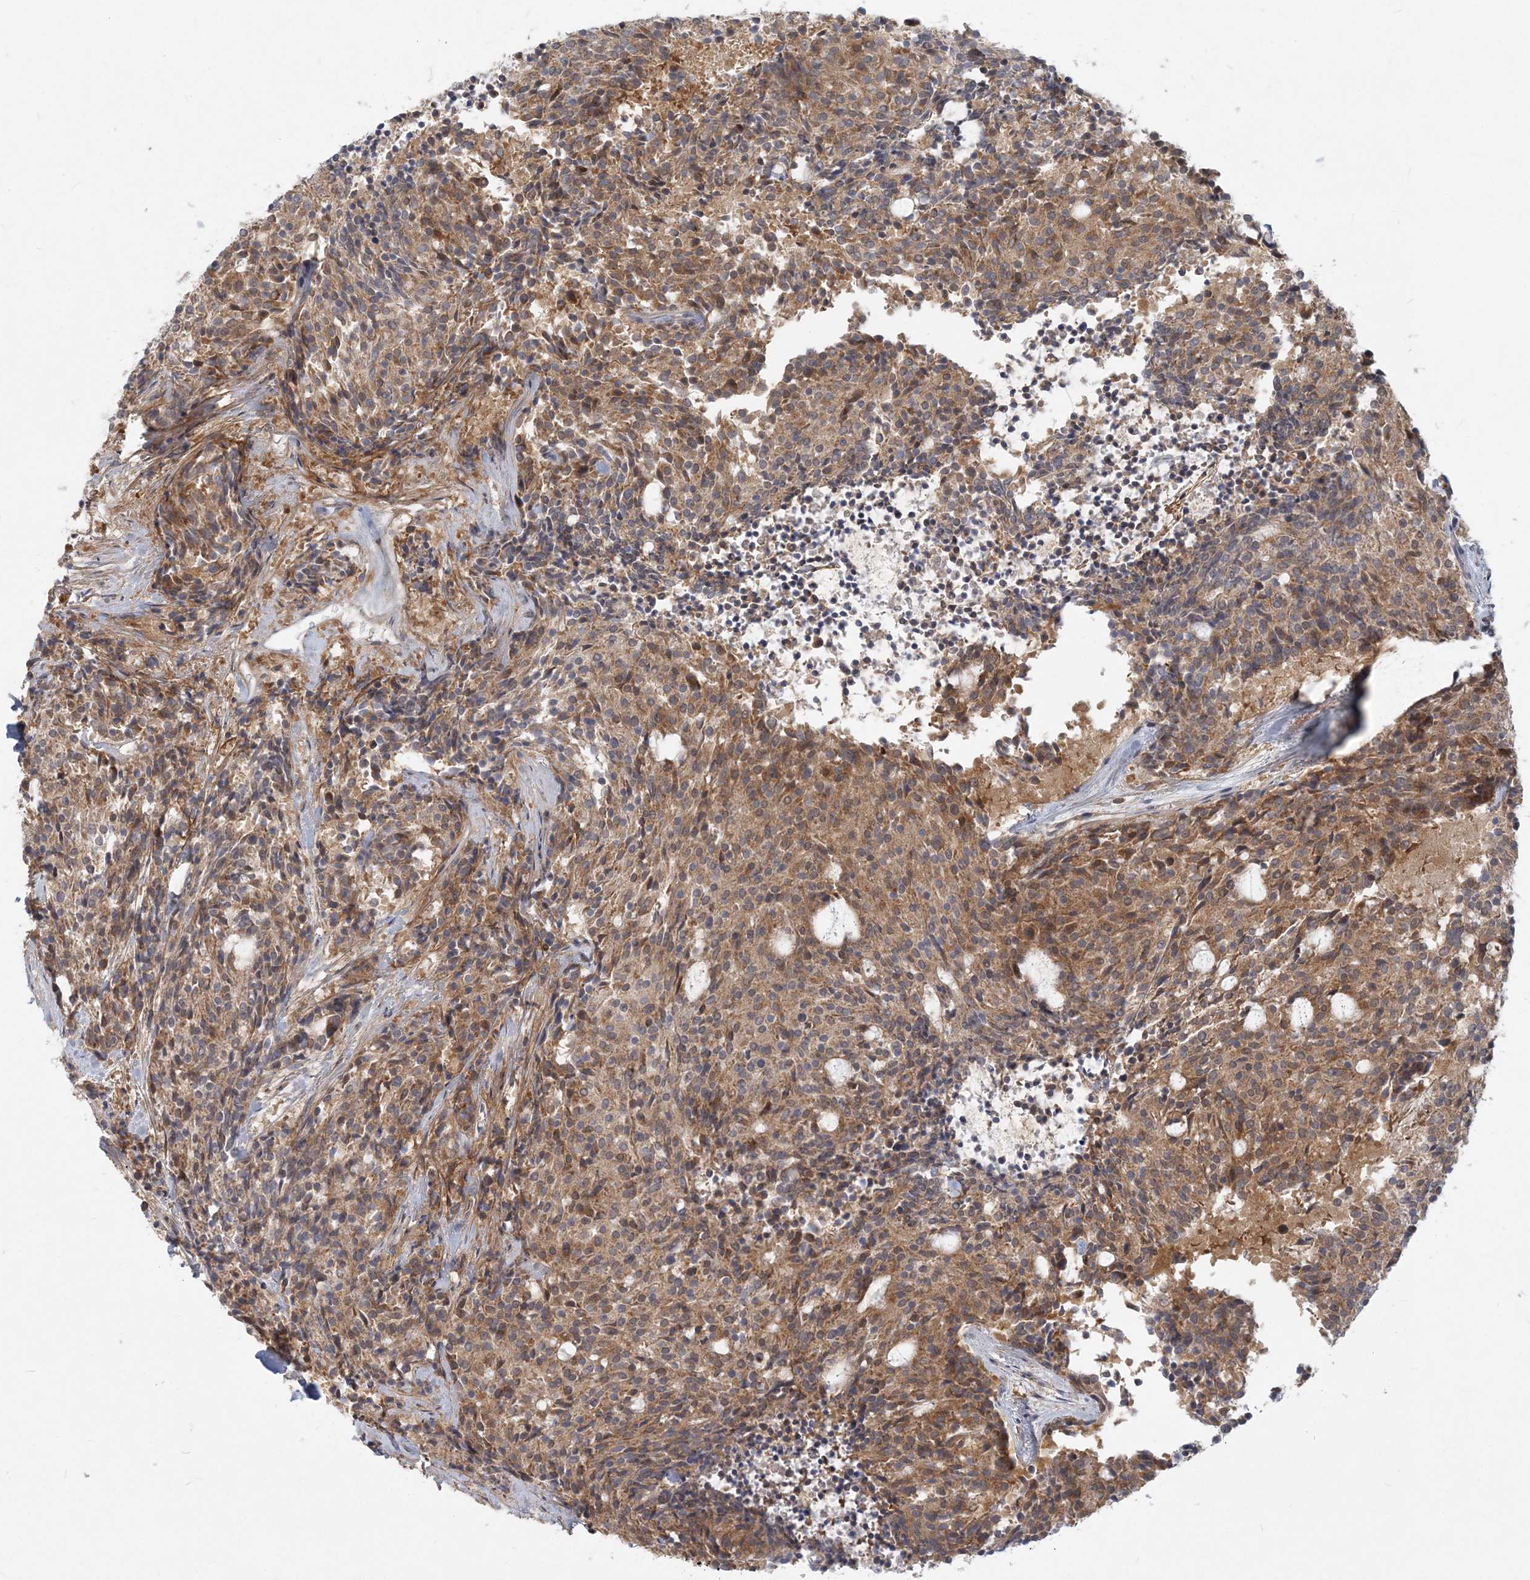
{"staining": {"intensity": "moderate", "quantity": ">75%", "location": "cytoplasmic/membranous"}, "tissue": "carcinoid", "cell_type": "Tumor cells", "image_type": "cancer", "snomed": [{"axis": "morphology", "description": "Carcinoid, malignant, NOS"}, {"axis": "topography", "description": "Pancreas"}], "caption": "Immunohistochemical staining of human carcinoid displays medium levels of moderate cytoplasmic/membranous staining in approximately >75% of tumor cells. Using DAB (3,3'-diaminobenzidine) (brown) and hematoxylin (blue) stains, captured at high magnification using brightfield microscopy.", "gene": "GMPPA", "patient": {"sex": "female", "age": 54}}